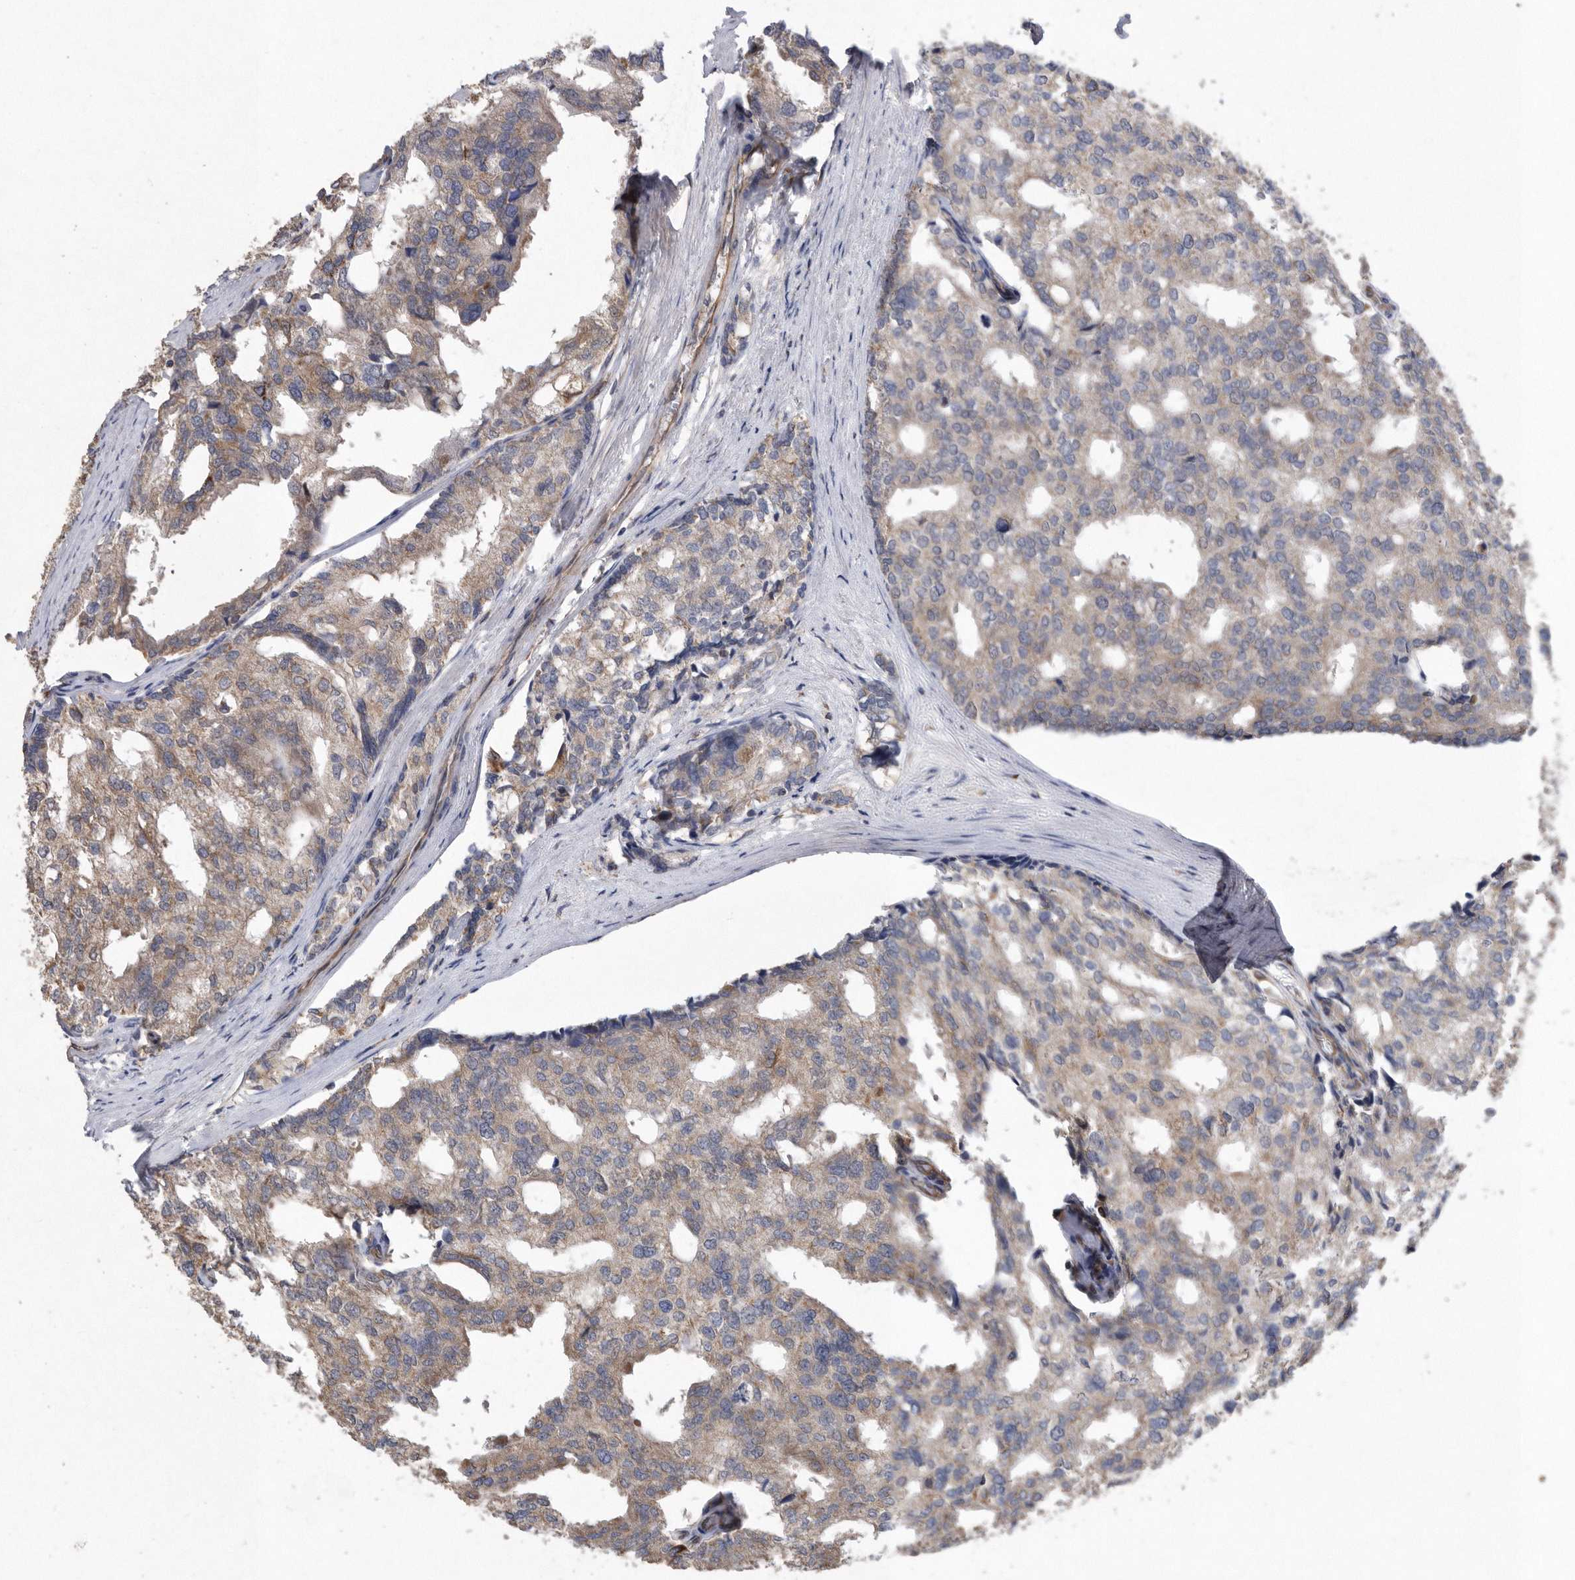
{"staining": {"intensity": "weak", "quantity": "25%-75%", "location": "cytoplasmic/membranous"}, "tissue": "prostate cancer", "cell_type": "Tumor cells", "image_type": "cancer", "snomed": [{"axis": "morphology", "description": "Adenocarcinoma, High grade"}, {"axis": "topography", "description": "Prostate"}], "caption": "DAB (3,3'-diaminobenzidine) immunohistochemical staining of human prostate cancer (high-grade adenocarcinoma) reveals weak cytoplasmic/membranous protein expression in approximately 25%-75% of tumor cells.", "gene": "PON2", "patient": {"sex": "male", "age": 50}}